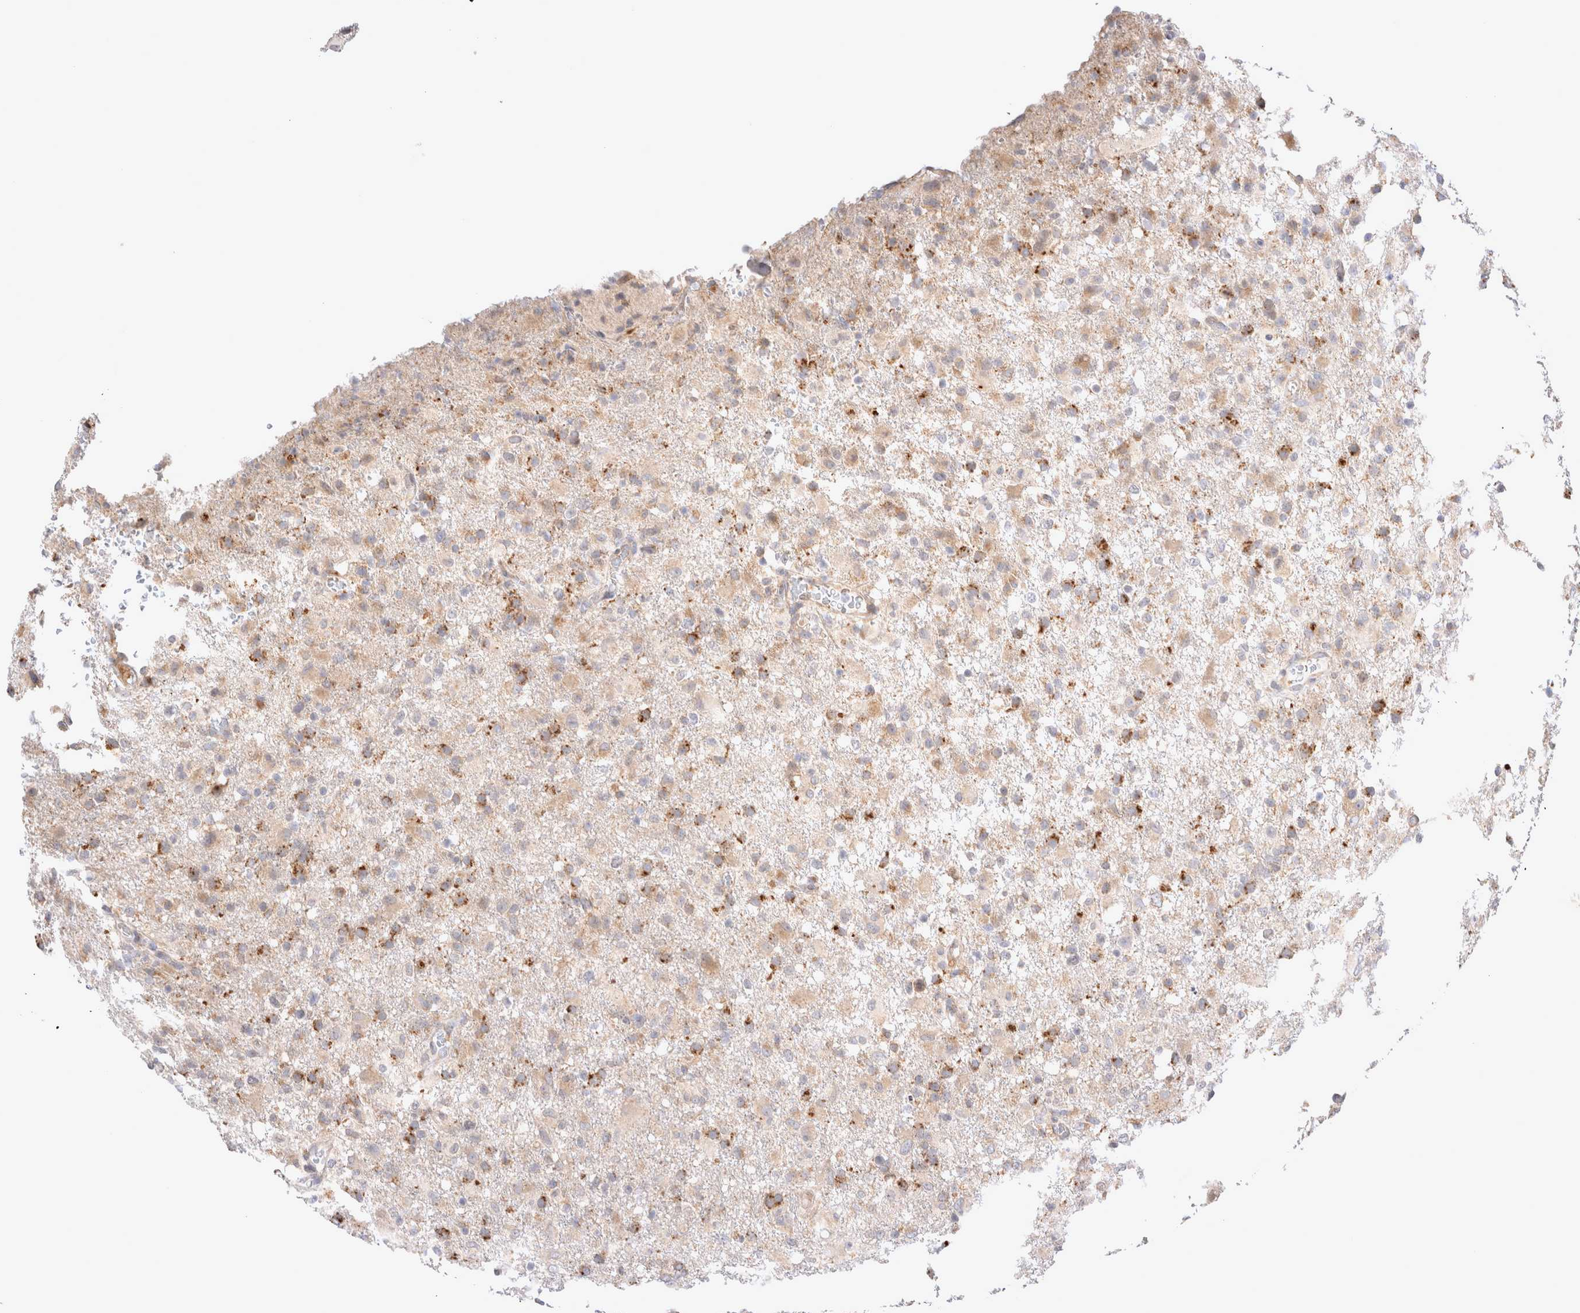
{"staining": {"intensity": "moderate", "quantity": "25%-75%", "location": "cytoplasmic/membranous"}, "tissue": "glioma", "cell_type": "Tumor cells", "image_type": "cancer", "snomed": [{"axis": "morphology", "description": "Glioma, malignant, High grade"}, {"axis": "topography", "description": "Brain"}], "caption": "A micrograph showing moderate cytoplasmic/membranous staining in approximately 25%-75% of tumor cells in malignant glioma (high-grade), as visualized by brown immunohistochemical staining.", "gene": "NPC1", "patient": {"sex": "female", "age": 57}}